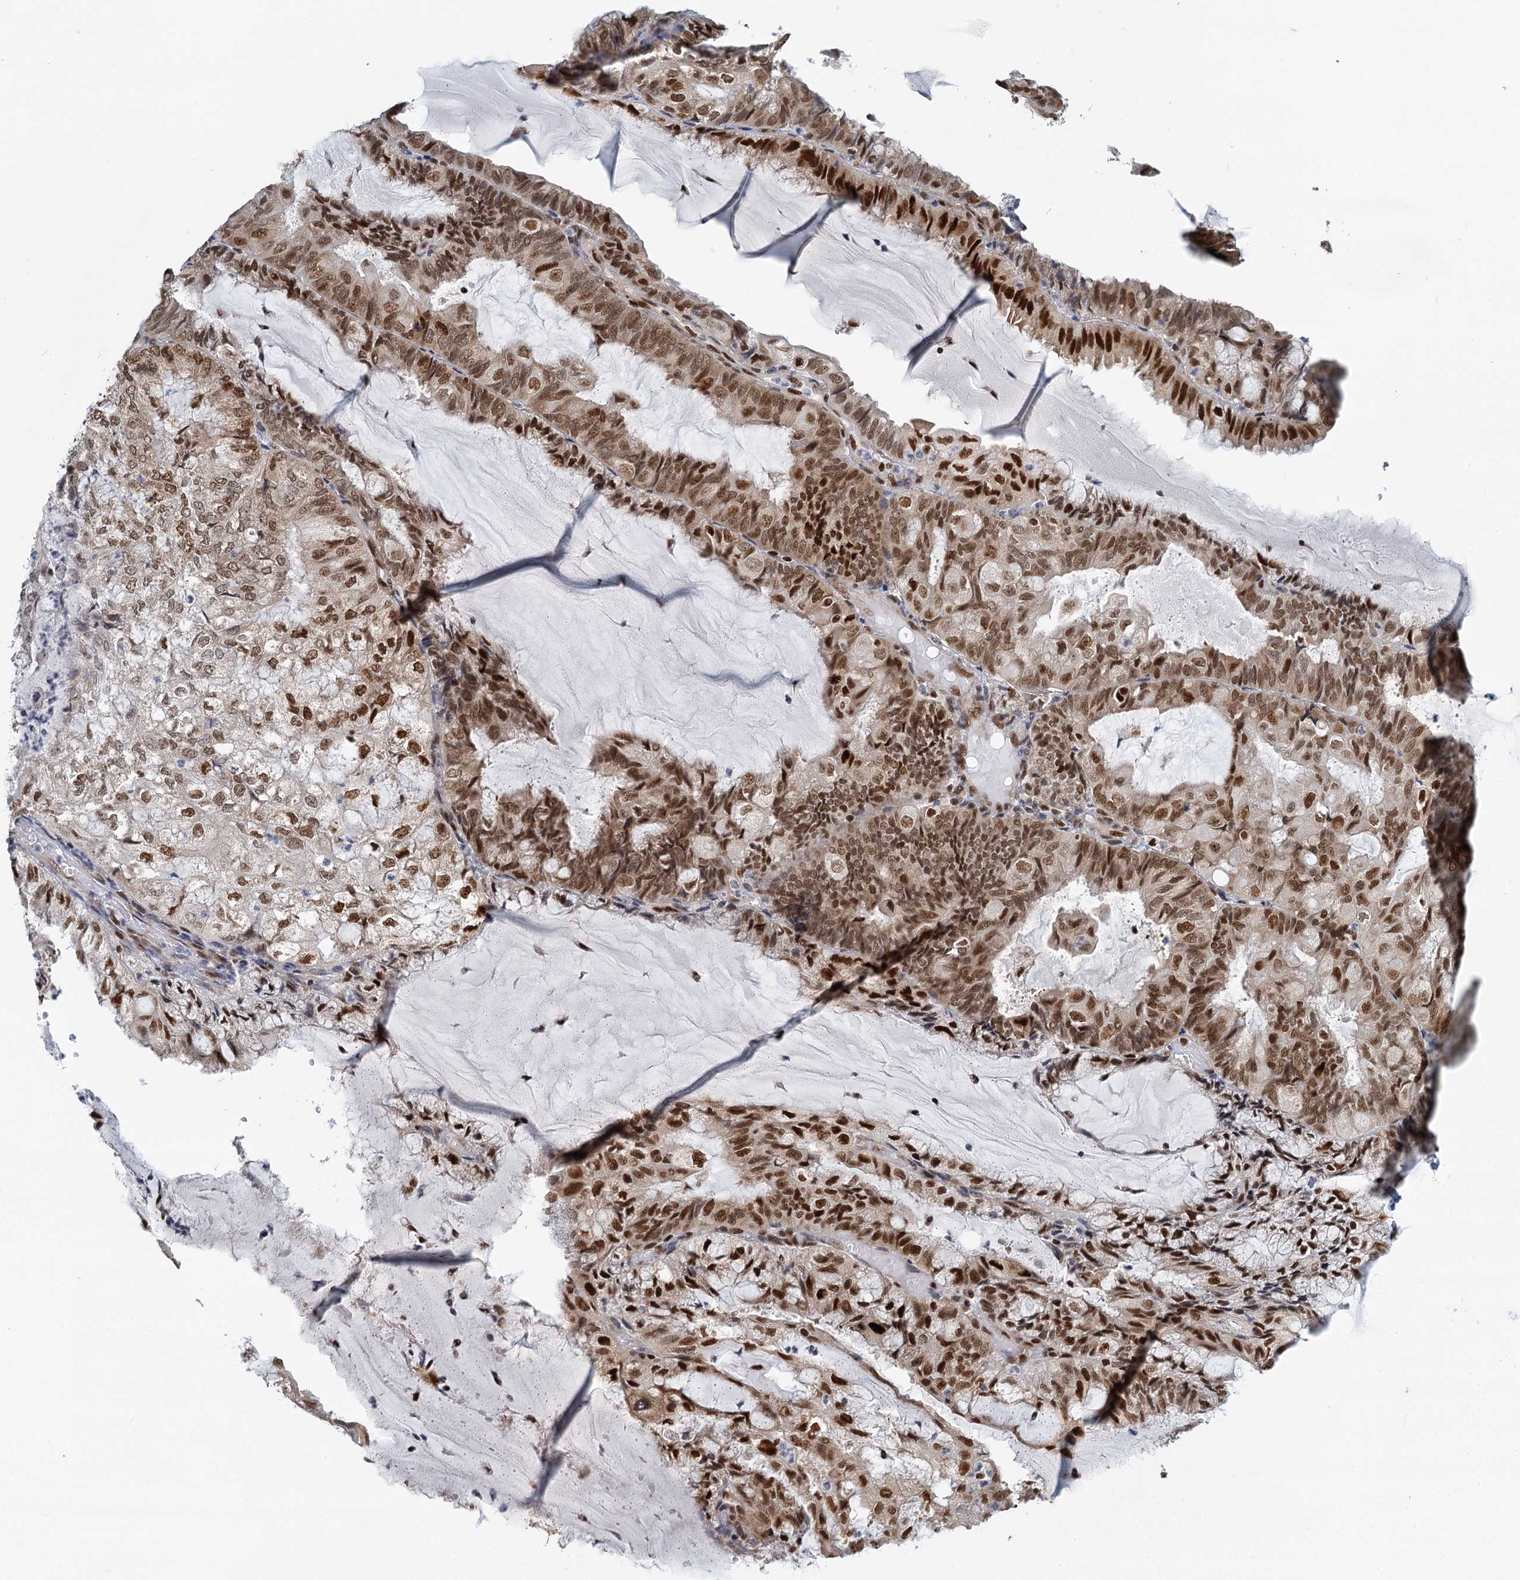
{"staining": {"intensity": "strong", "quantity": ">75%", "location": "nuclear"}, "tissue": "endometrial cancer", "cell_type": "Tumor cells", "image_type": "cancer", "snomed": [{"axis": "morphology", "description": "Adenocarcinoma, NOS"}, {"axis": "topography", "description": "Endometrium"}], "caption": "Endometrial cancer stained with immunohistochemistry exhibits strong nuclear positivity in approximately >75% of tumor cells. (Stains: DAB in brown, nuclei in blue, Microscopy: brightfield microscopy at high magnification).", "gene": "GPATCH11", "patient": {"sex": "female", "age": 81}}